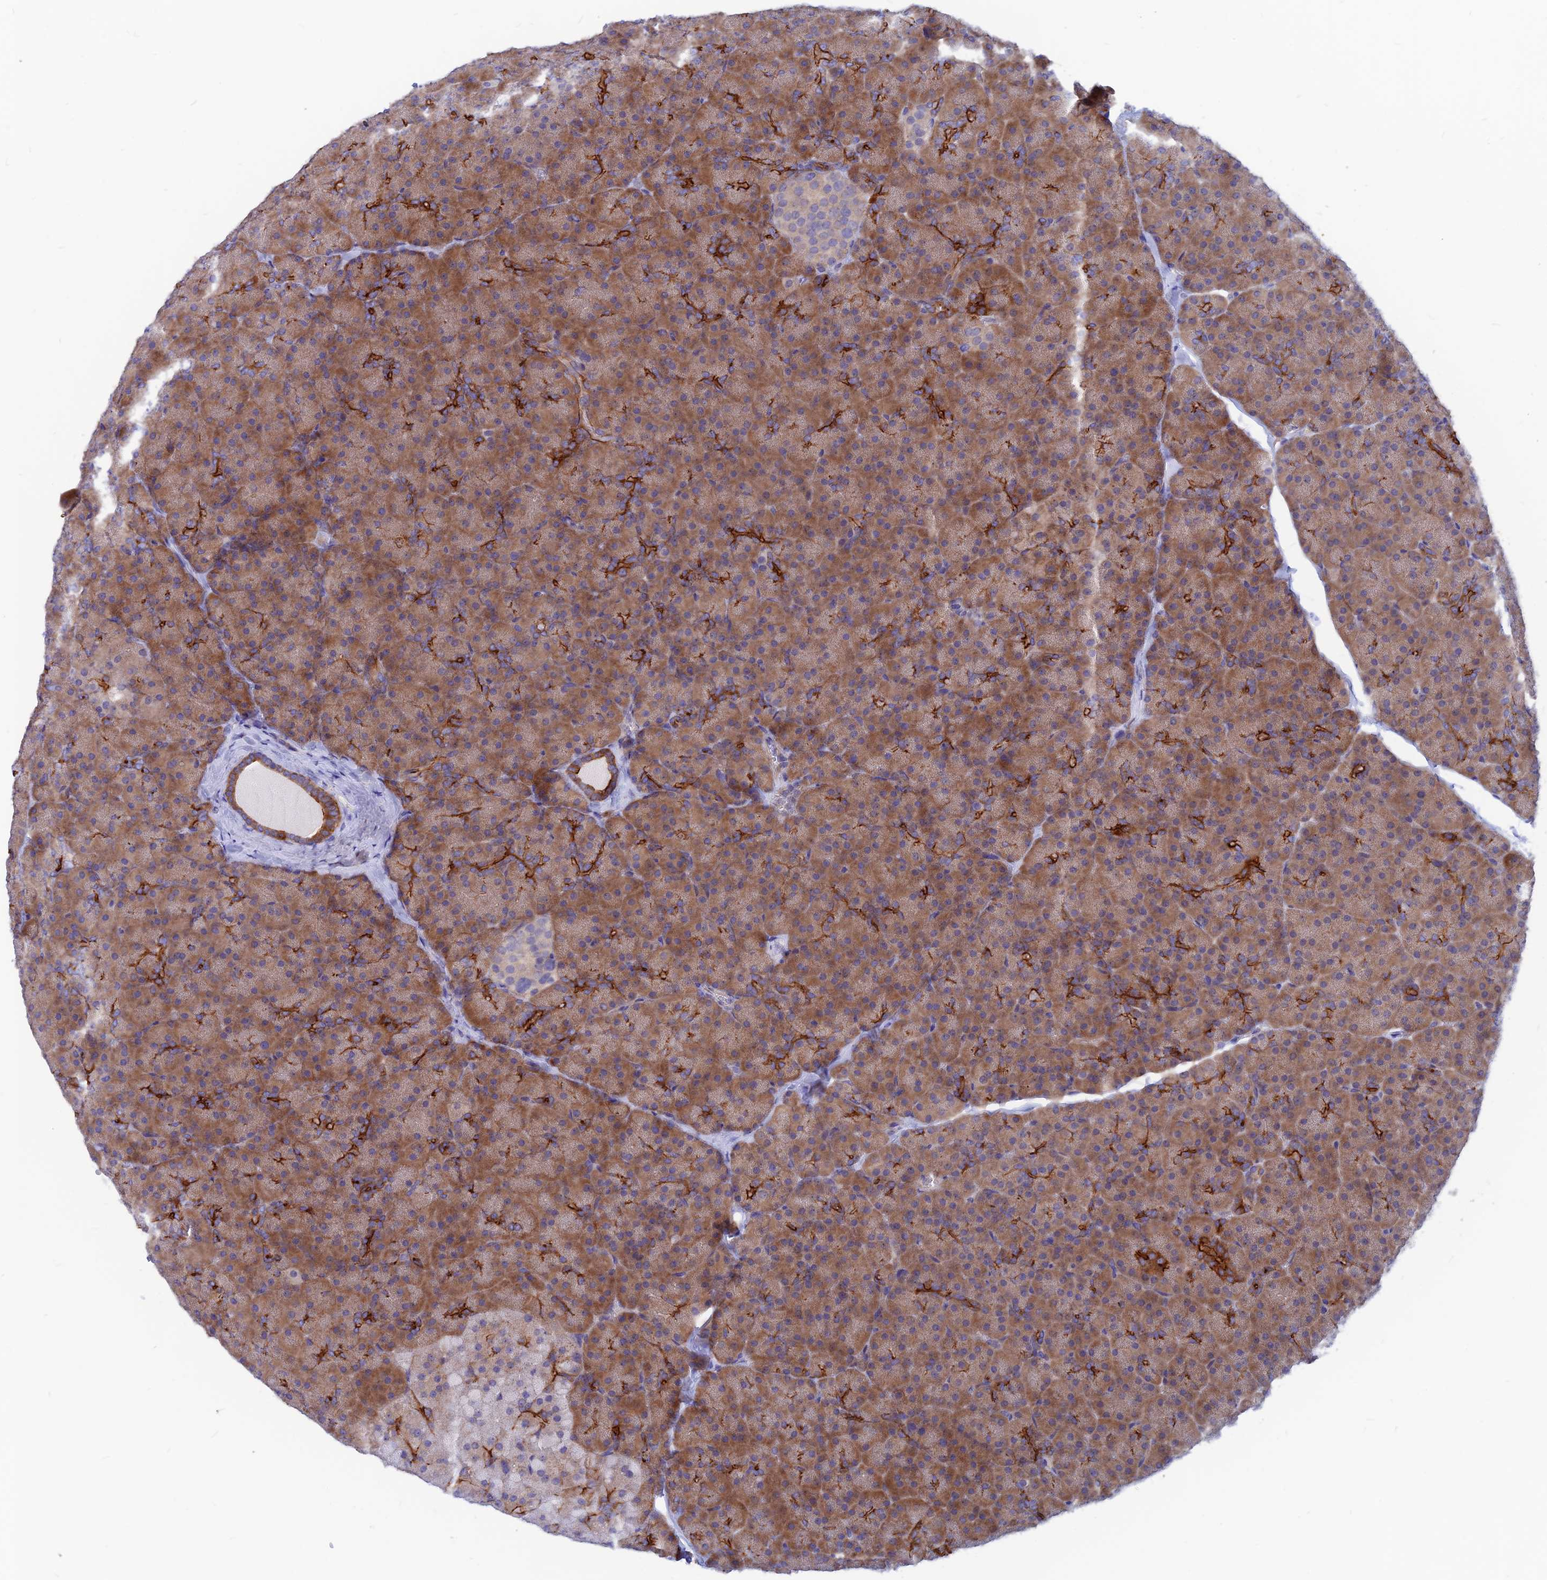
{"staining": {"intensity": "moderate", "quantity": ">75%", "location": "cytoplasmic/membranous"}, "tissue": "pancreas", "cell_type": "Exocrine glandular cells", "image_type": "normal", "snomed": [{"axis": "morphology", "description": "Normal tissue, NOS"}, {"axis": "topography", "description": "Pancreas"}], "caption": "This micrograph displays immunohistochemistry staining of unremarkable human pancreas, with medium moderate cytoplasmic/membranous expression in approximately >75% of exocrine glandular cells.", "gene": "DNAJC16", "patient": {"sex": "male", "age": 36}}